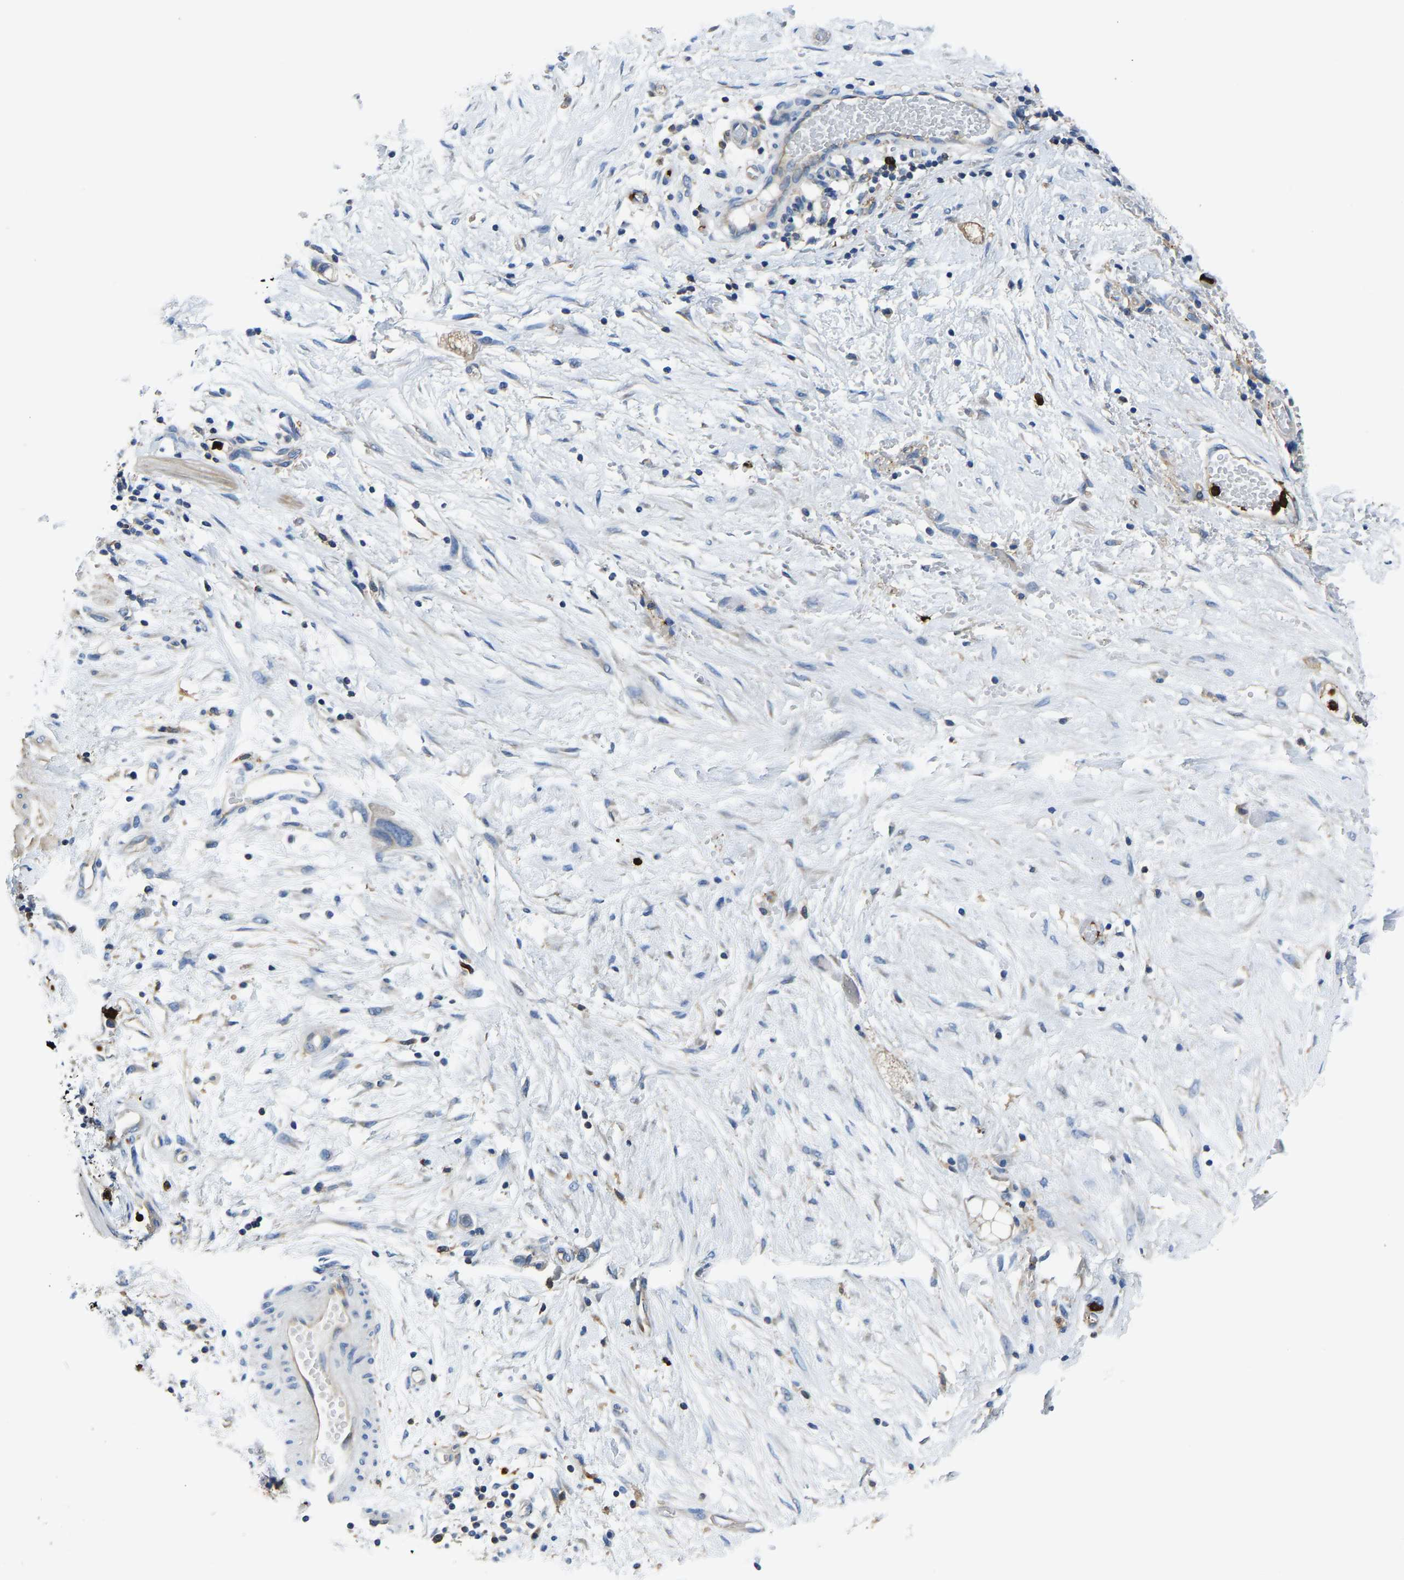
{"staining": {"intensity": "negative", "quantity": "none", "location": "none"}, "tissue": "stomach cancer", "cell_type": "Tumor cells", "image_type": "cancer", "snomed": [{"axis": "morphology", "description": "Adenocarcinoma, NOS"}, {"axis": "topography", "description": "Stomach"}, {"axis": "topography", "description": "Stomach, lower"}], "caption": "A photomicrograph of stomach cancer (adenocarcinoma) stained for a protein exhibits no brown staining in tumor cells.", "gene": "TRAF6", "patient": {"sex": "female", "age": 48}}